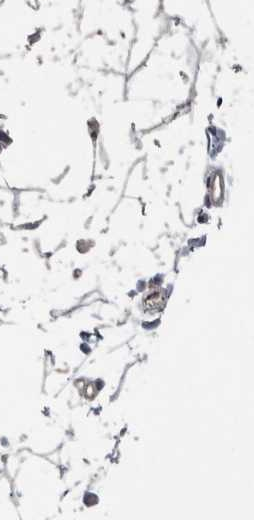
{"staining": {"intensity": "moderate", "quantity": "25%-75%", "location": "cytoplasmic/membranous"}, "tissue": "breast", "cell_type": "Adipocytes", "image_type": "normal", "snomed": [{"axis": "morphology", "description": "Normal tissue, NOS"}, {"axis": "topography", "description": "Breast"}], "caption": "Normal breast was stained to show a protein in brown. There is medium levels of moderate cytoplasmic/membranous expression in approximately 25%-75% of adipocytes. The protein of interest is shown in brown color, while the nuclei are stained blue.", "gene": "NAAA", "patient": {"sex": "female", "age": 23}}